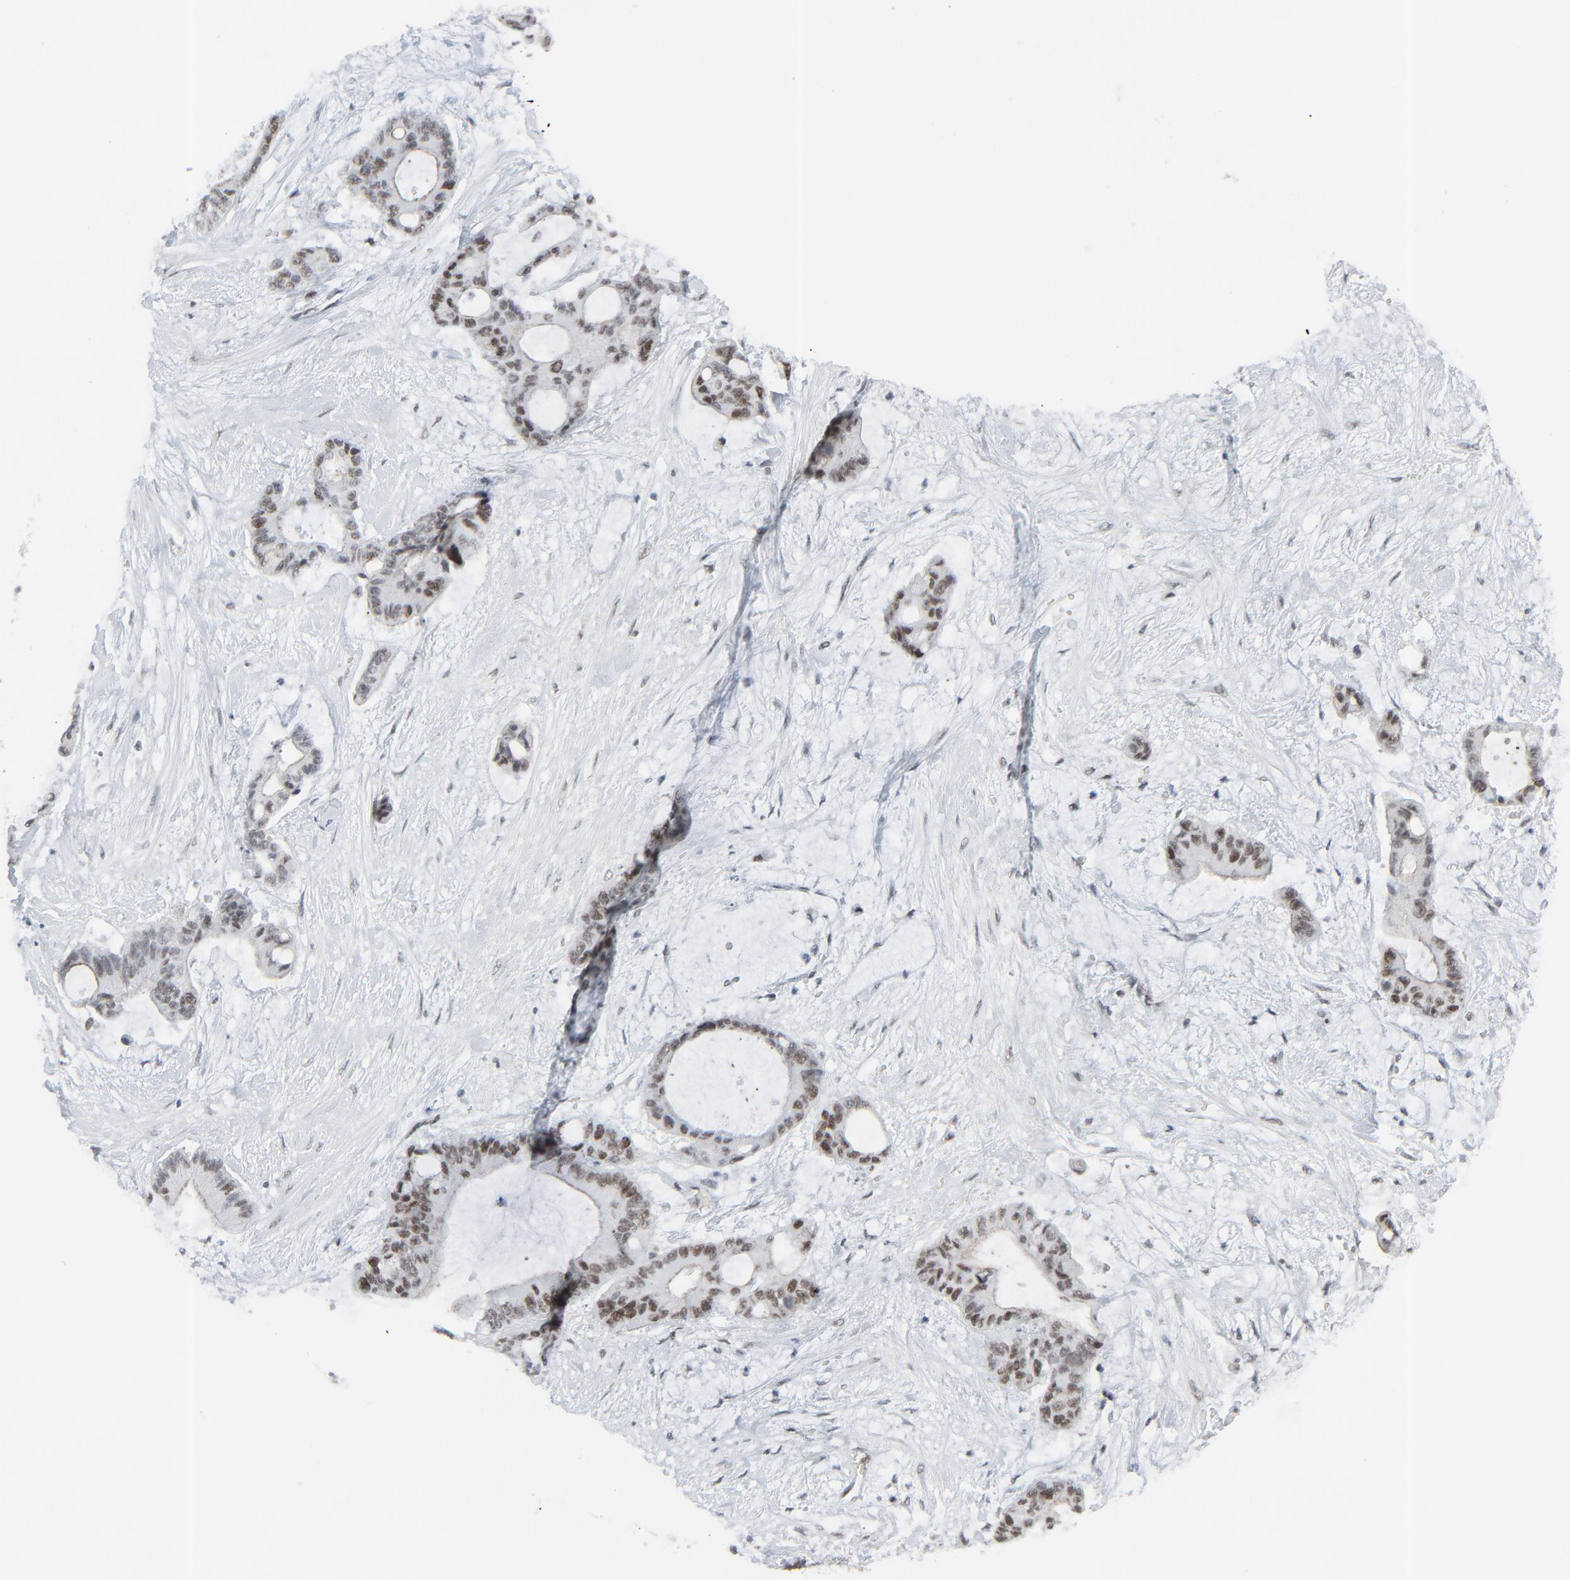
{"staining": {"intensity": "moderate", "quantity": ">75%", "location": "nuclear"}, "tissue": "liver cancer", "cell_type": "Tumor cells", "image_type": "cancer", "snomed": [{"axis": "morphology", "description": "Cholangiocarcinoma"}, {"axis": "topography", "description": "Liver"}], "caption": "Human liver cancer (cholangiocarcinoma) stained with a brown dye reveals moderate nuclear positive expression in approximately >75% of tumor cells.", "gene": "FBXO28", "patient": {"sex": "female", "age": 73}}